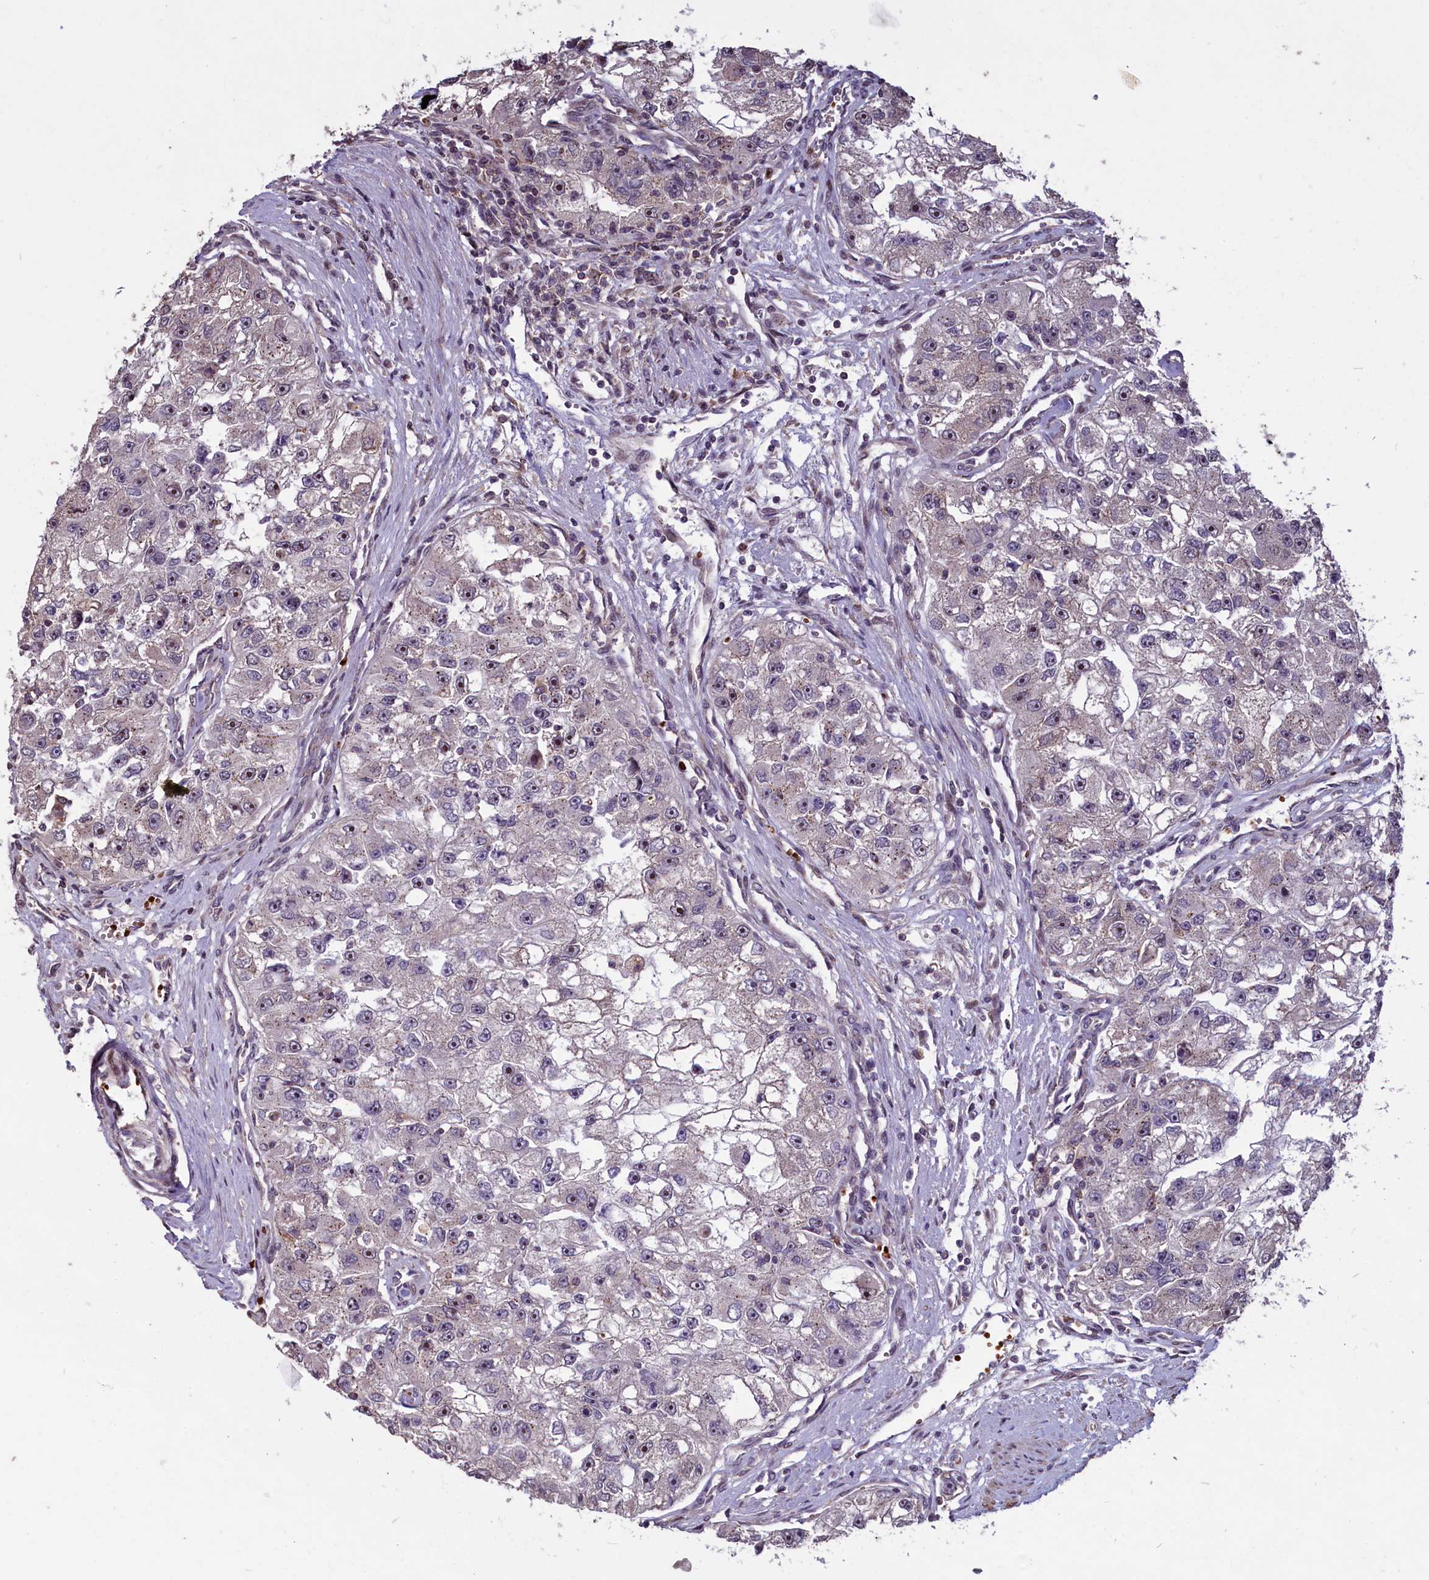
{"staining": {"intensity": "moderate", "quantity": "<25%", "location": "nuclear"}, "tissue": "renal cancer", "cell_type": "Tumor cells", "image_type": "cancer", "snomed": [{"axis": "morphology", "description": "Adenocarcinoma, NOS"}, {"axis": "topography", "description": "Kidney"}], "caption": "Adenocarcinoma (renal) stained for a protein (brown) shows moderate nuclear positive expression in about <25% of tumor cells.", "gene": "SHFL", "patient": {"sex": "male", "age": 63}}